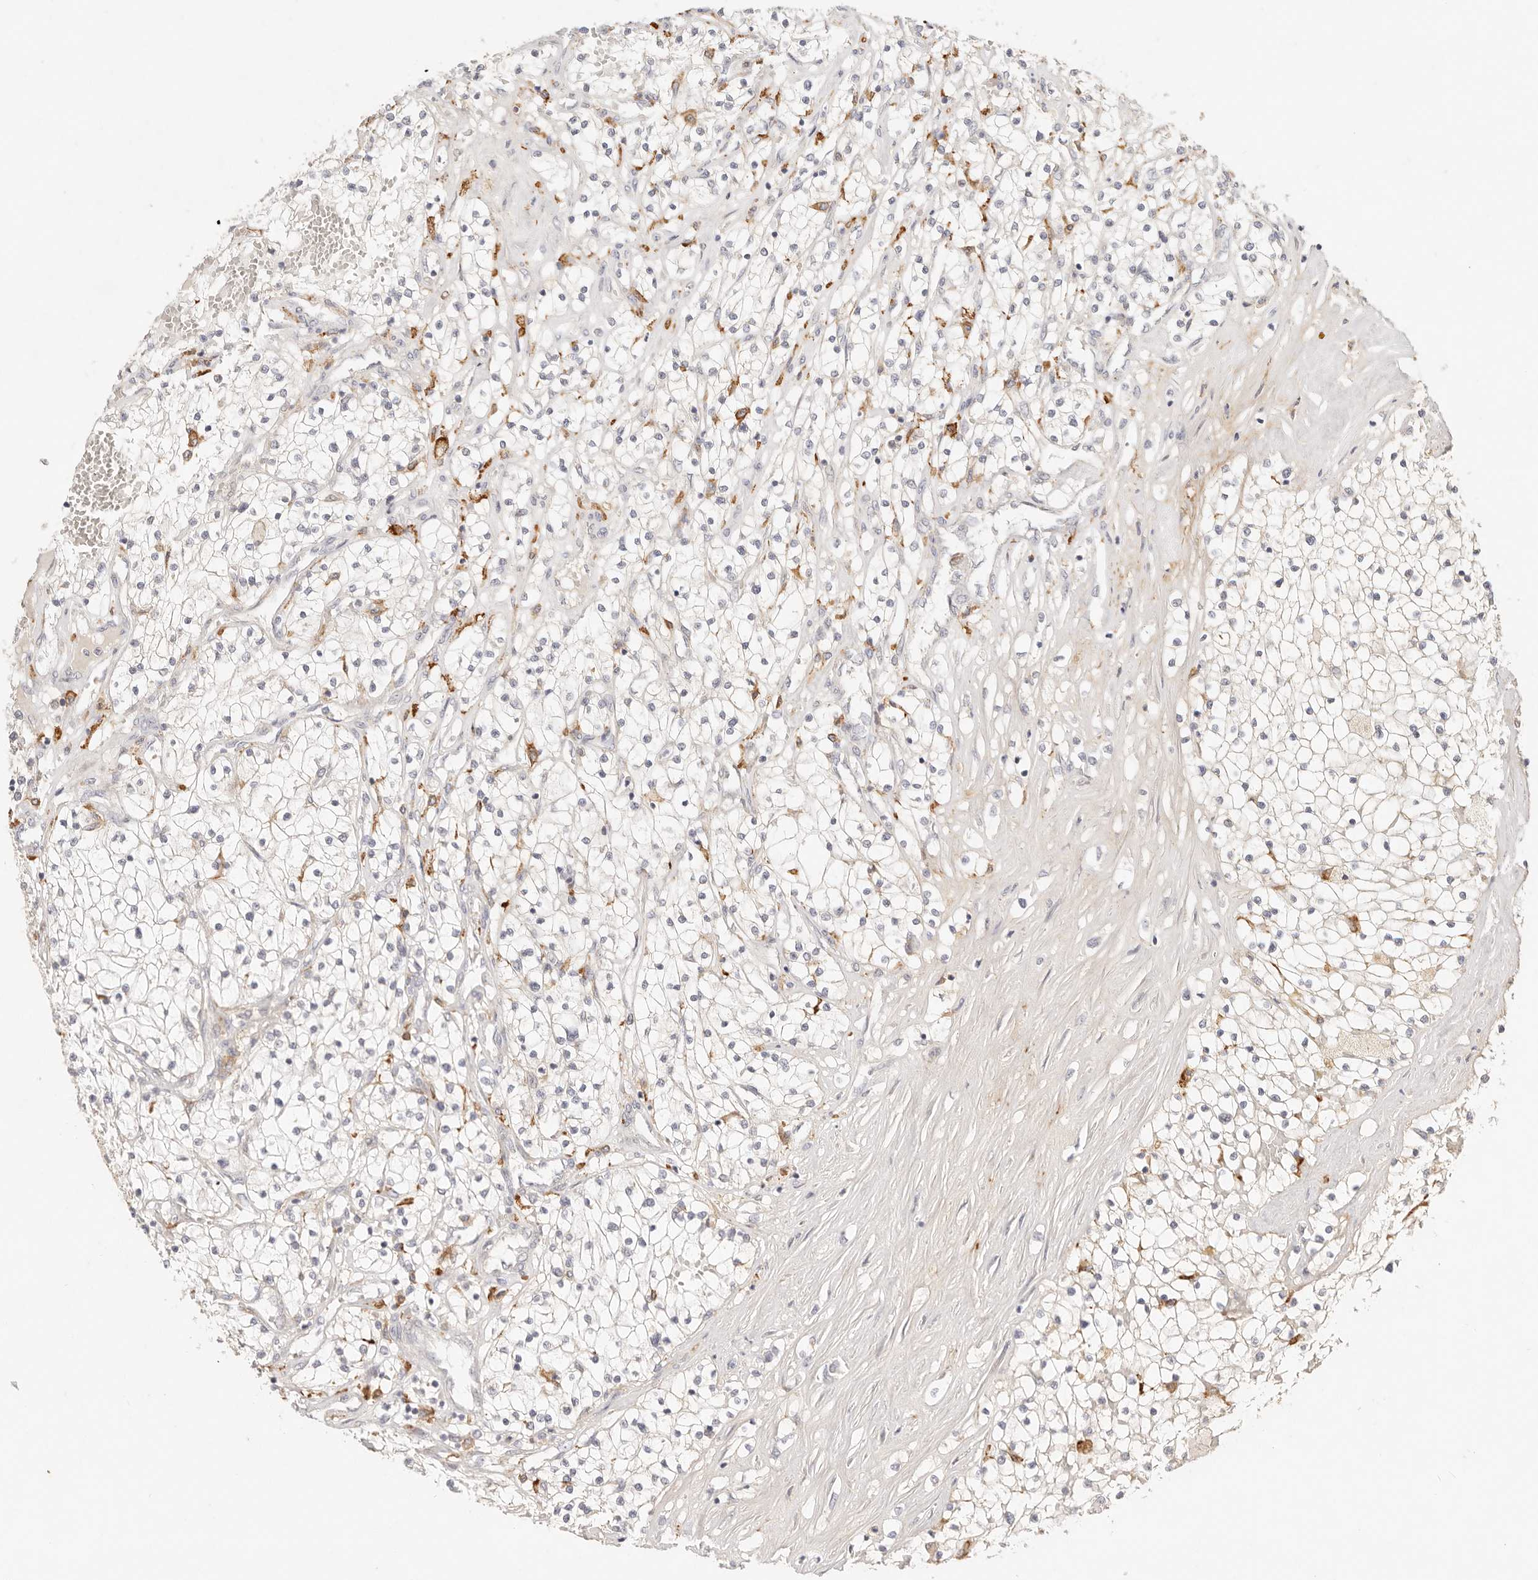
{"staining": {"intensity": "negative", "quantity": "none", "location": "none"}, "tissue": "renal cancer", "cell_type": "Tumor cells", "image_type": "cancer", "snomed": [{"axis": "morphology", "description": "Normal tissue, NOS"}, {"axis": "morphology", "description": "Adenocarcinoma, NOS"}, {"axis": "topography", "description": "Kidney"}], "caption": "Immunohistochemistry (IHC) of renal adenocarcinoma demonstrates no expression in tumor cells.", "gene": "HK2", "patient": {"sex": "male", "age": 68}}